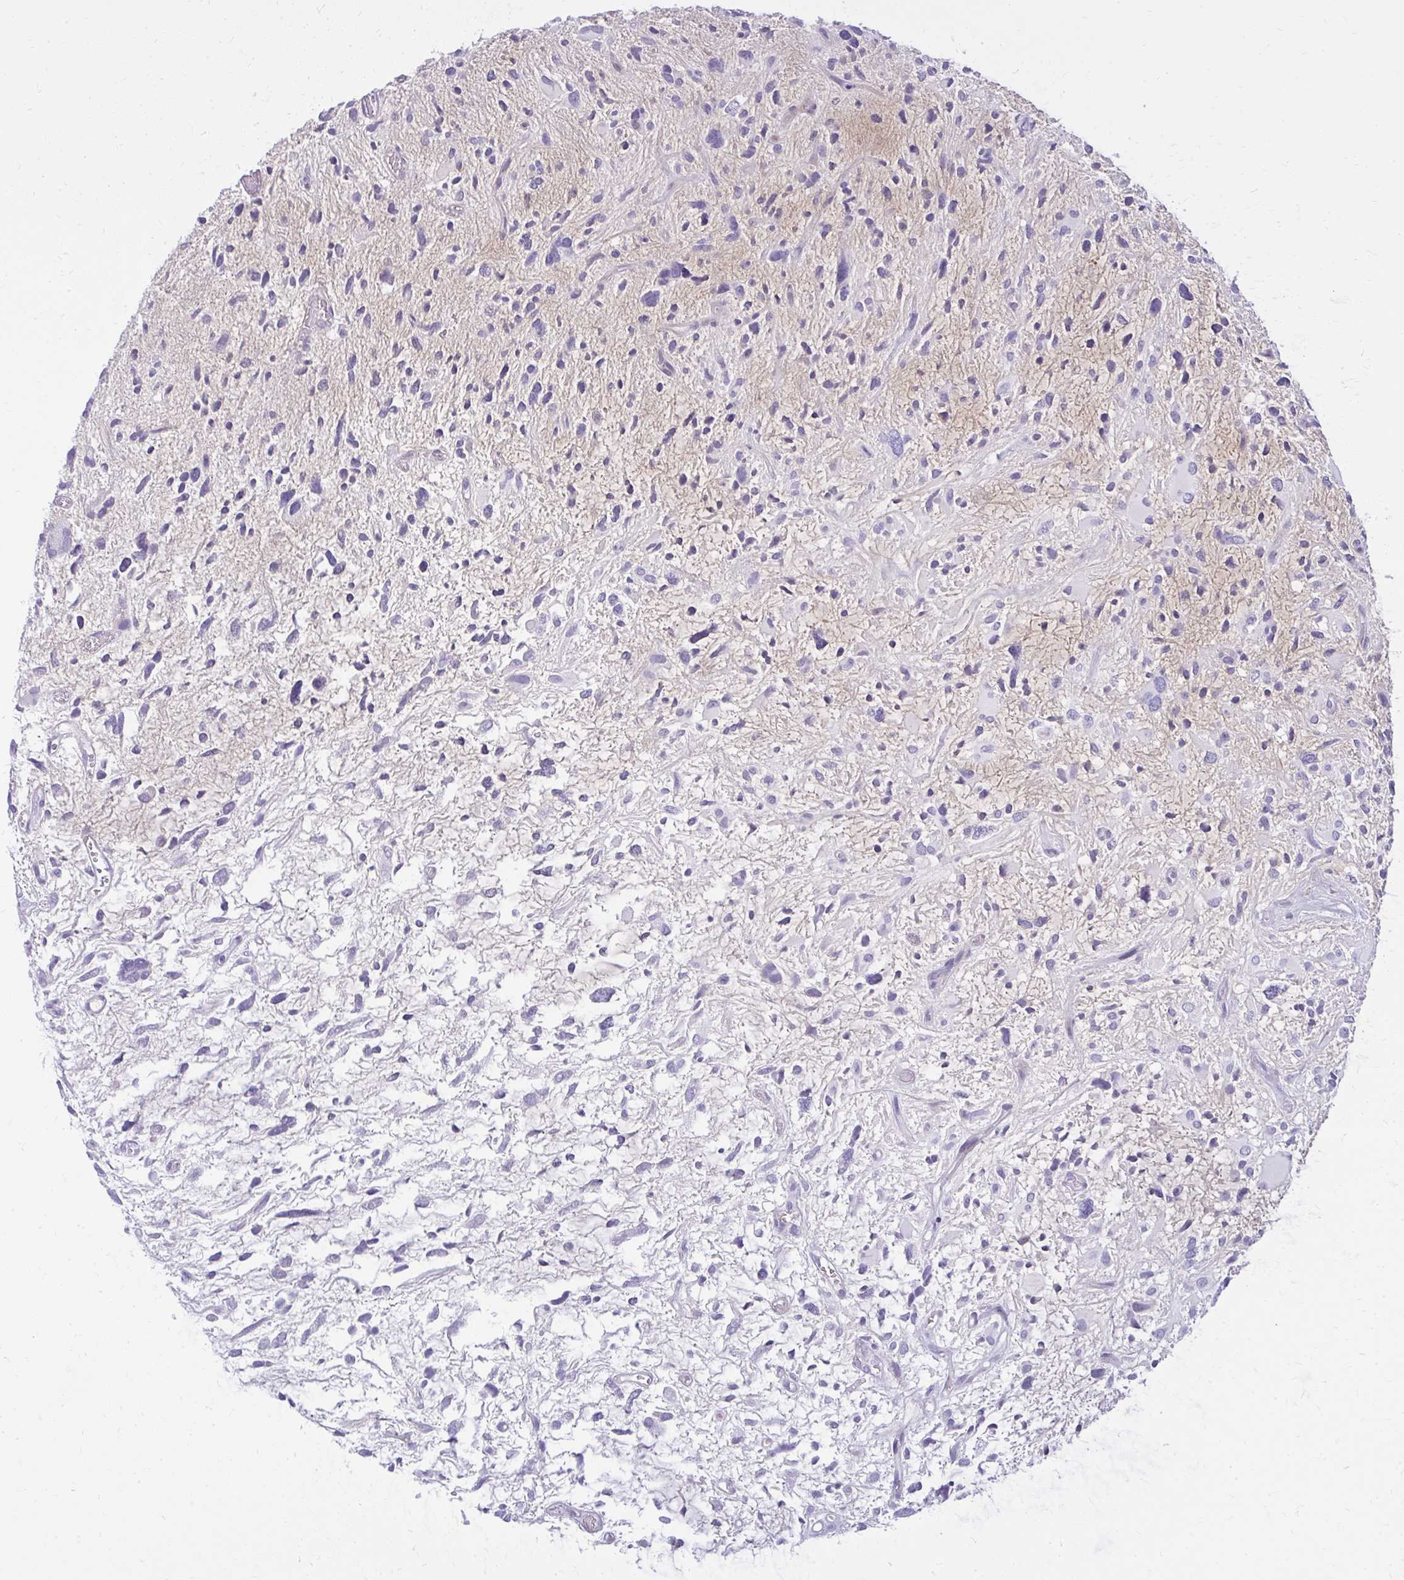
{"staining": {"intensity": "negative", "quantity": "none", "location": "none"}, "tissue": "glioma", "cell_type": "Tumor cells", "image_type": "cancer", "snomed": [{"axis": "morphology", "description": "Glioma, malignant, High grade"}, {"axis": "topography", "description": "Brain"}], "caption": "Image shows no significant protein expression in tumor cells of glioma.", "gene": "PRAP1", "patient": {"sex": "female", "age": 11}}